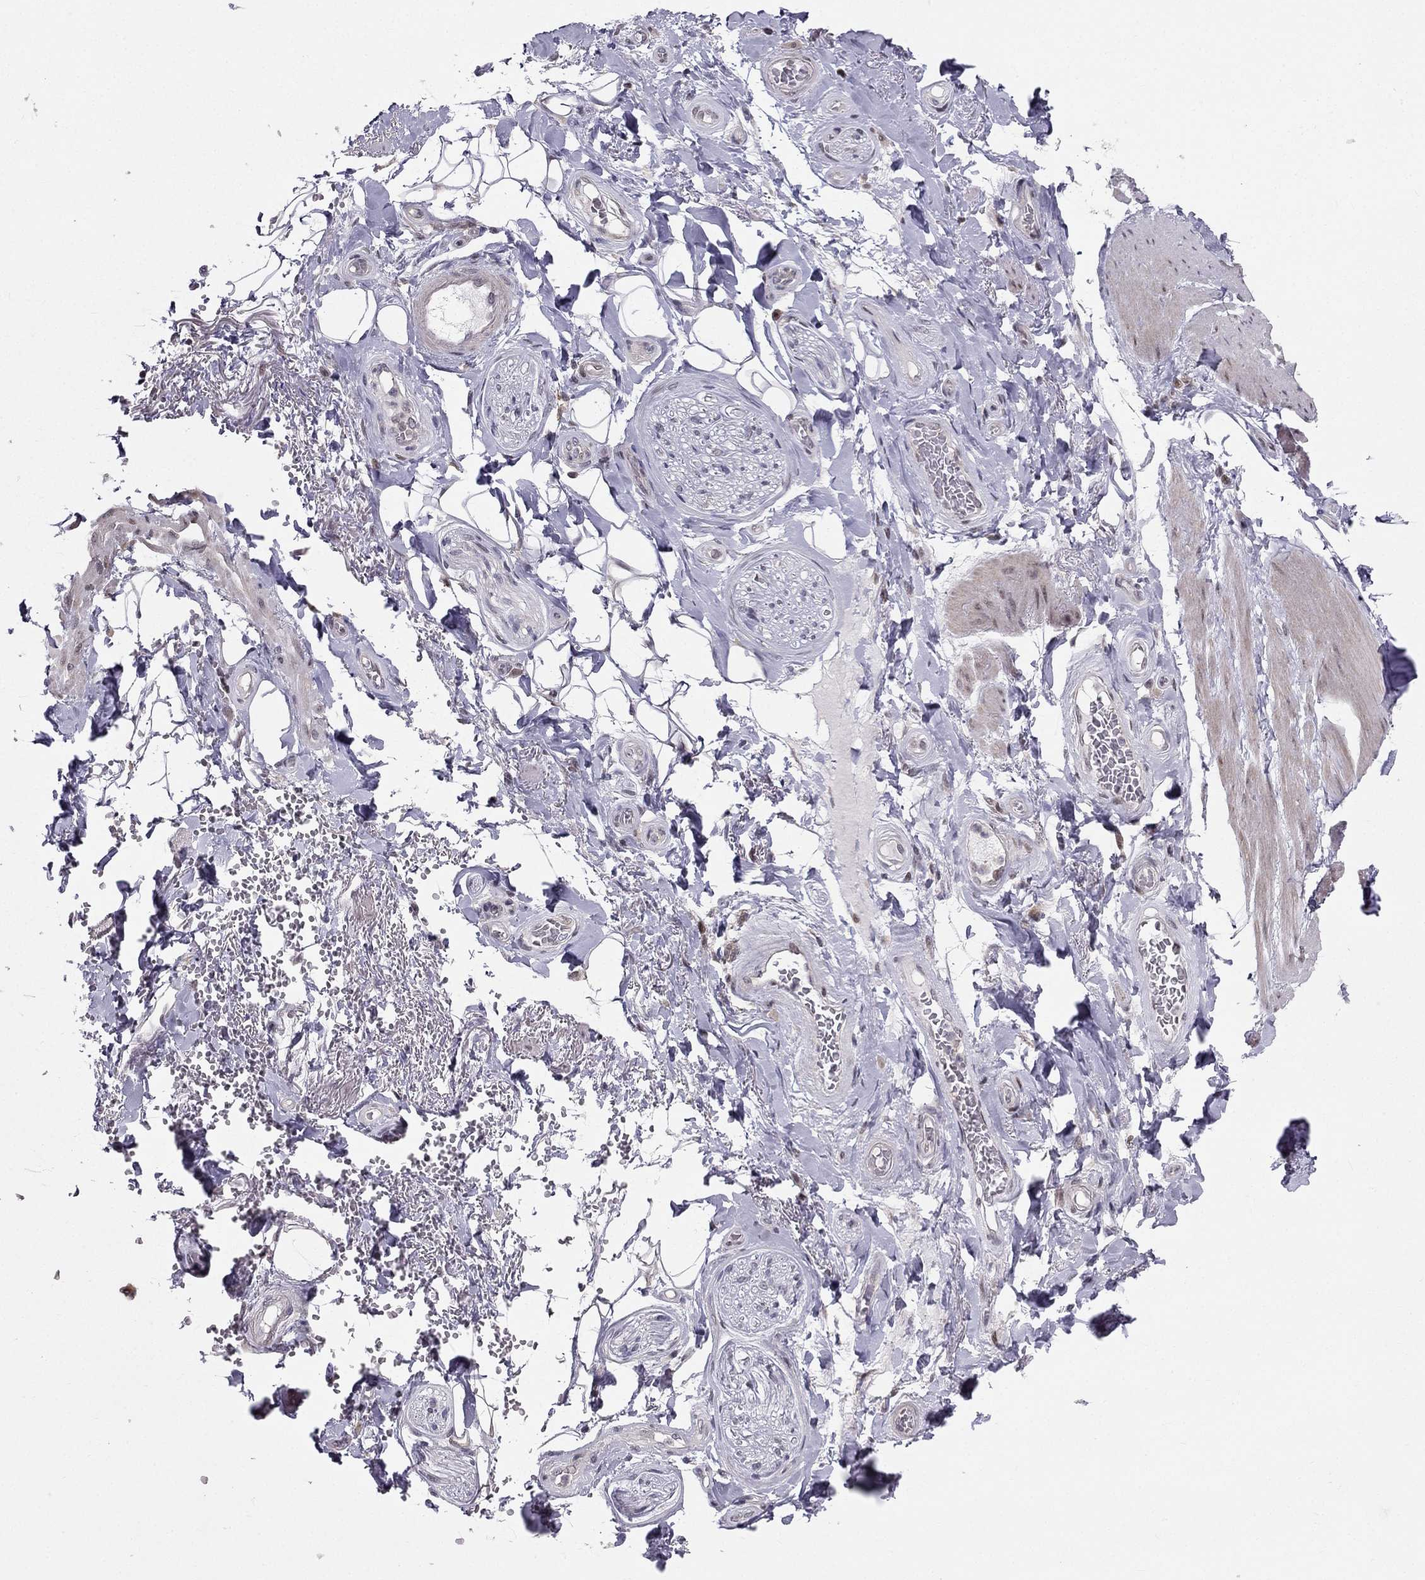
{"staining": {"intensity": "negative", "quantity": "none", "location": "none"}, "tissue": "adipose tissue", "cell_type": "Adipocytes", "image_type": "normal", "snomed": [{"axis": "morphology", "description": "Normal tissue, NOS"}, {"axis": "topography", "description": "Anal"}, {"axis": "topography", "description": "Peripheral nerve tissue"}], "caption": "An immunohistochemistry image of normal adipose tissue is shown. There is no staining in adipocytes of adipose tissue. Brightfield microscopy of immunohistochemistry (IHC) stained with DAB (brown) and hematoxylin (blue), captured at high magnification.", "gene": "RPRD2", "patient": {"sex": "male", "age": 53}}